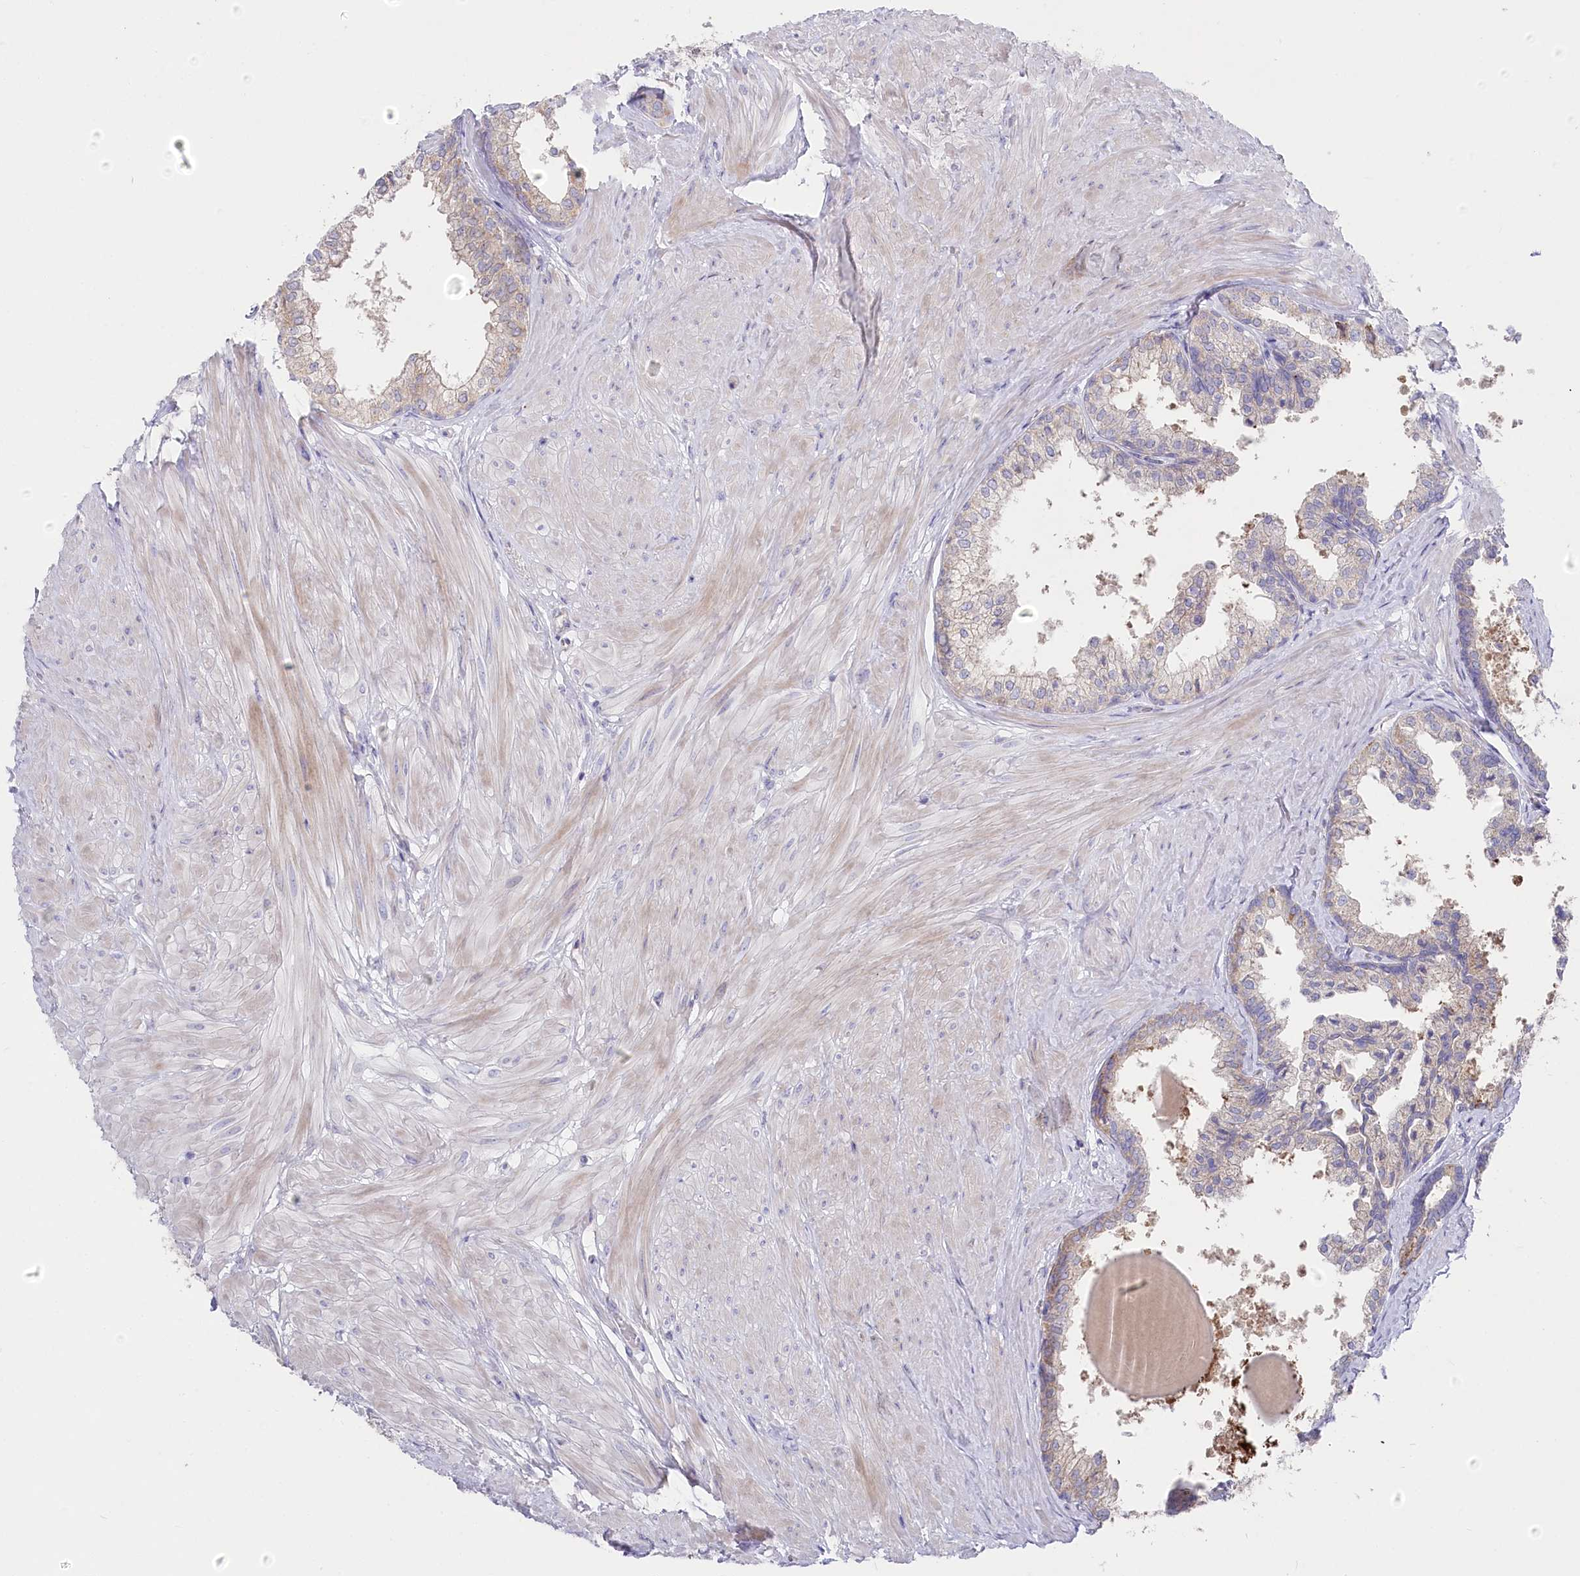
{"staining": {"intensity": "moderate", "quantity": "25%-75%", "location": "cytoplasmic/membranous"}, "tissue": "prostate", "cell_type": "Glandular cells", "image_type": "normal", "snomed": [{"axis": "morphology", "description": "Normal tissue, NOS"}, {"axis": "topography", "description": "Prostate"}], "caption": "Immunohistochemistry (IHC) histopathology image of unremarkable prostate: prostate stained using IHC shows medium levels of moderate protein expression localized specifically in the cytoplasmic/membranous of glandular cells, appearing as a cytoplasmic/membranous brown color.", "gene": "POGLUT1", "patient": {"sex": "male", "age": 48}}